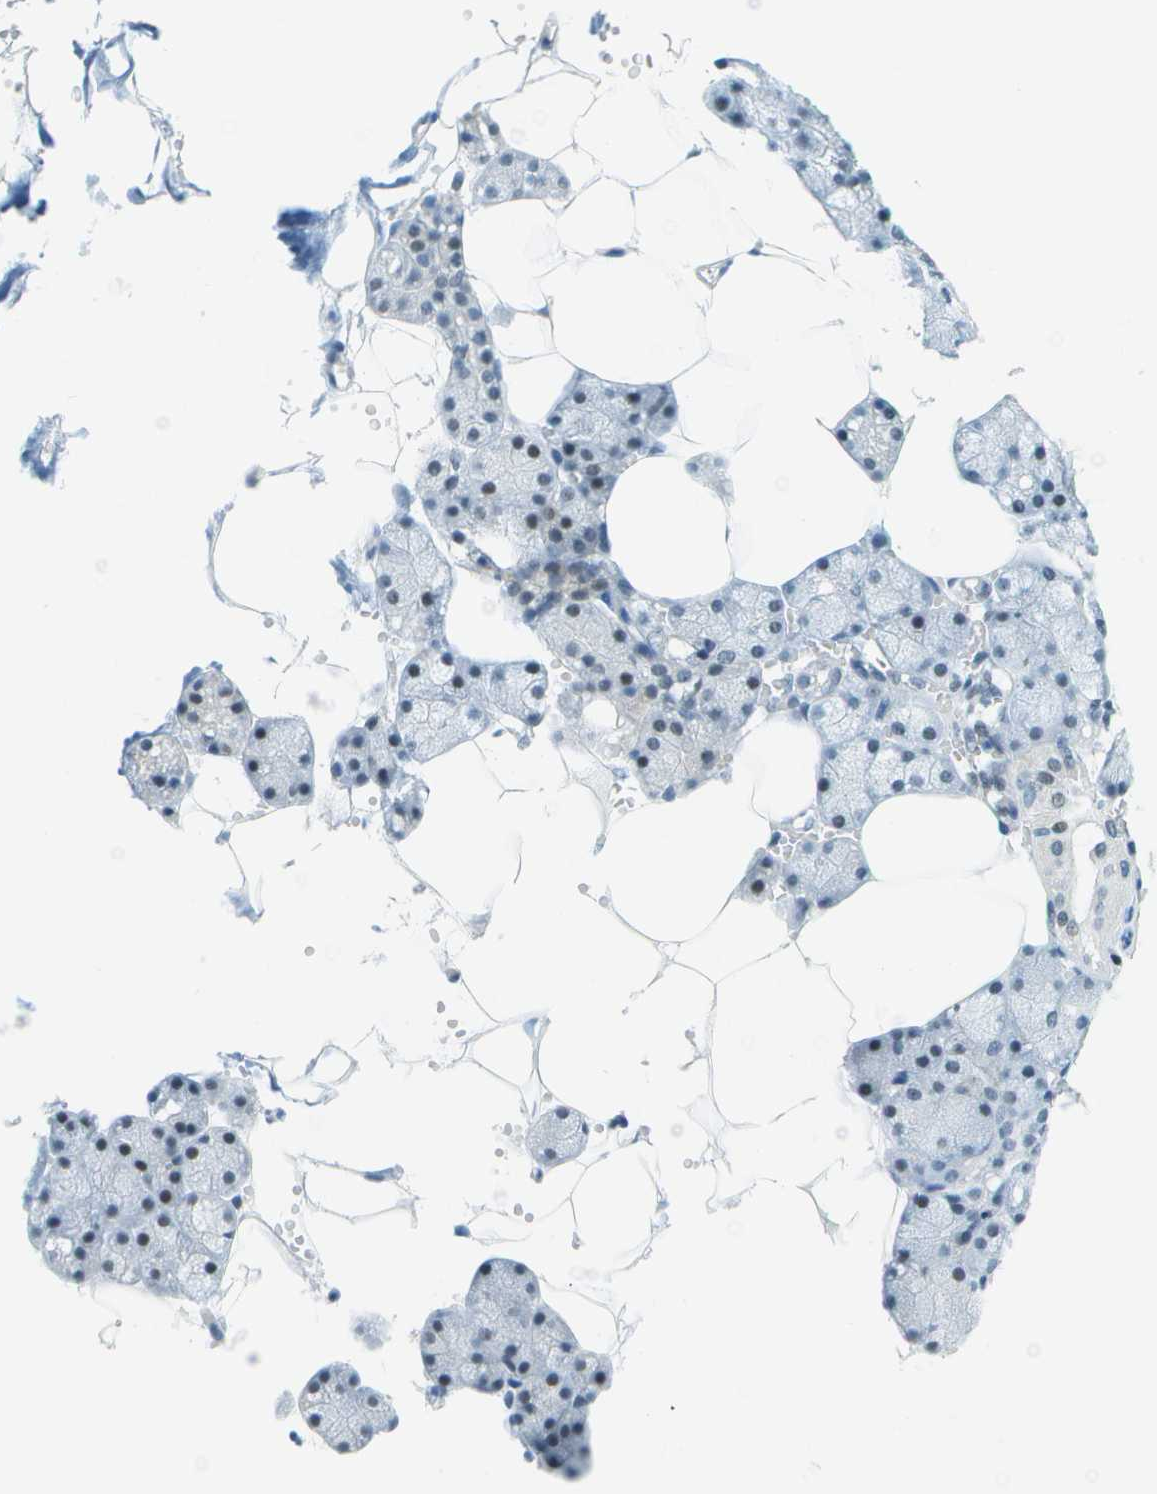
{"staining": {"intensity": "moderate", "quantity": "<25%", "location": "nuclear"}, "tissue": "salivary gland", "cell_type": "Glandular cells", "image_type": "normal", "snomed": [{"axis": "morphology", "description": "Normal tissue, NOS"}, {"axis": "topography", "description": "Salivary gland"}], "caption": "Protein staining of normal salivary gland displays moderate nuclear positivity in approximately <25% of glandular cells.", "gene": "NEK11", "patient": {"sex": "male", "age": 62}}